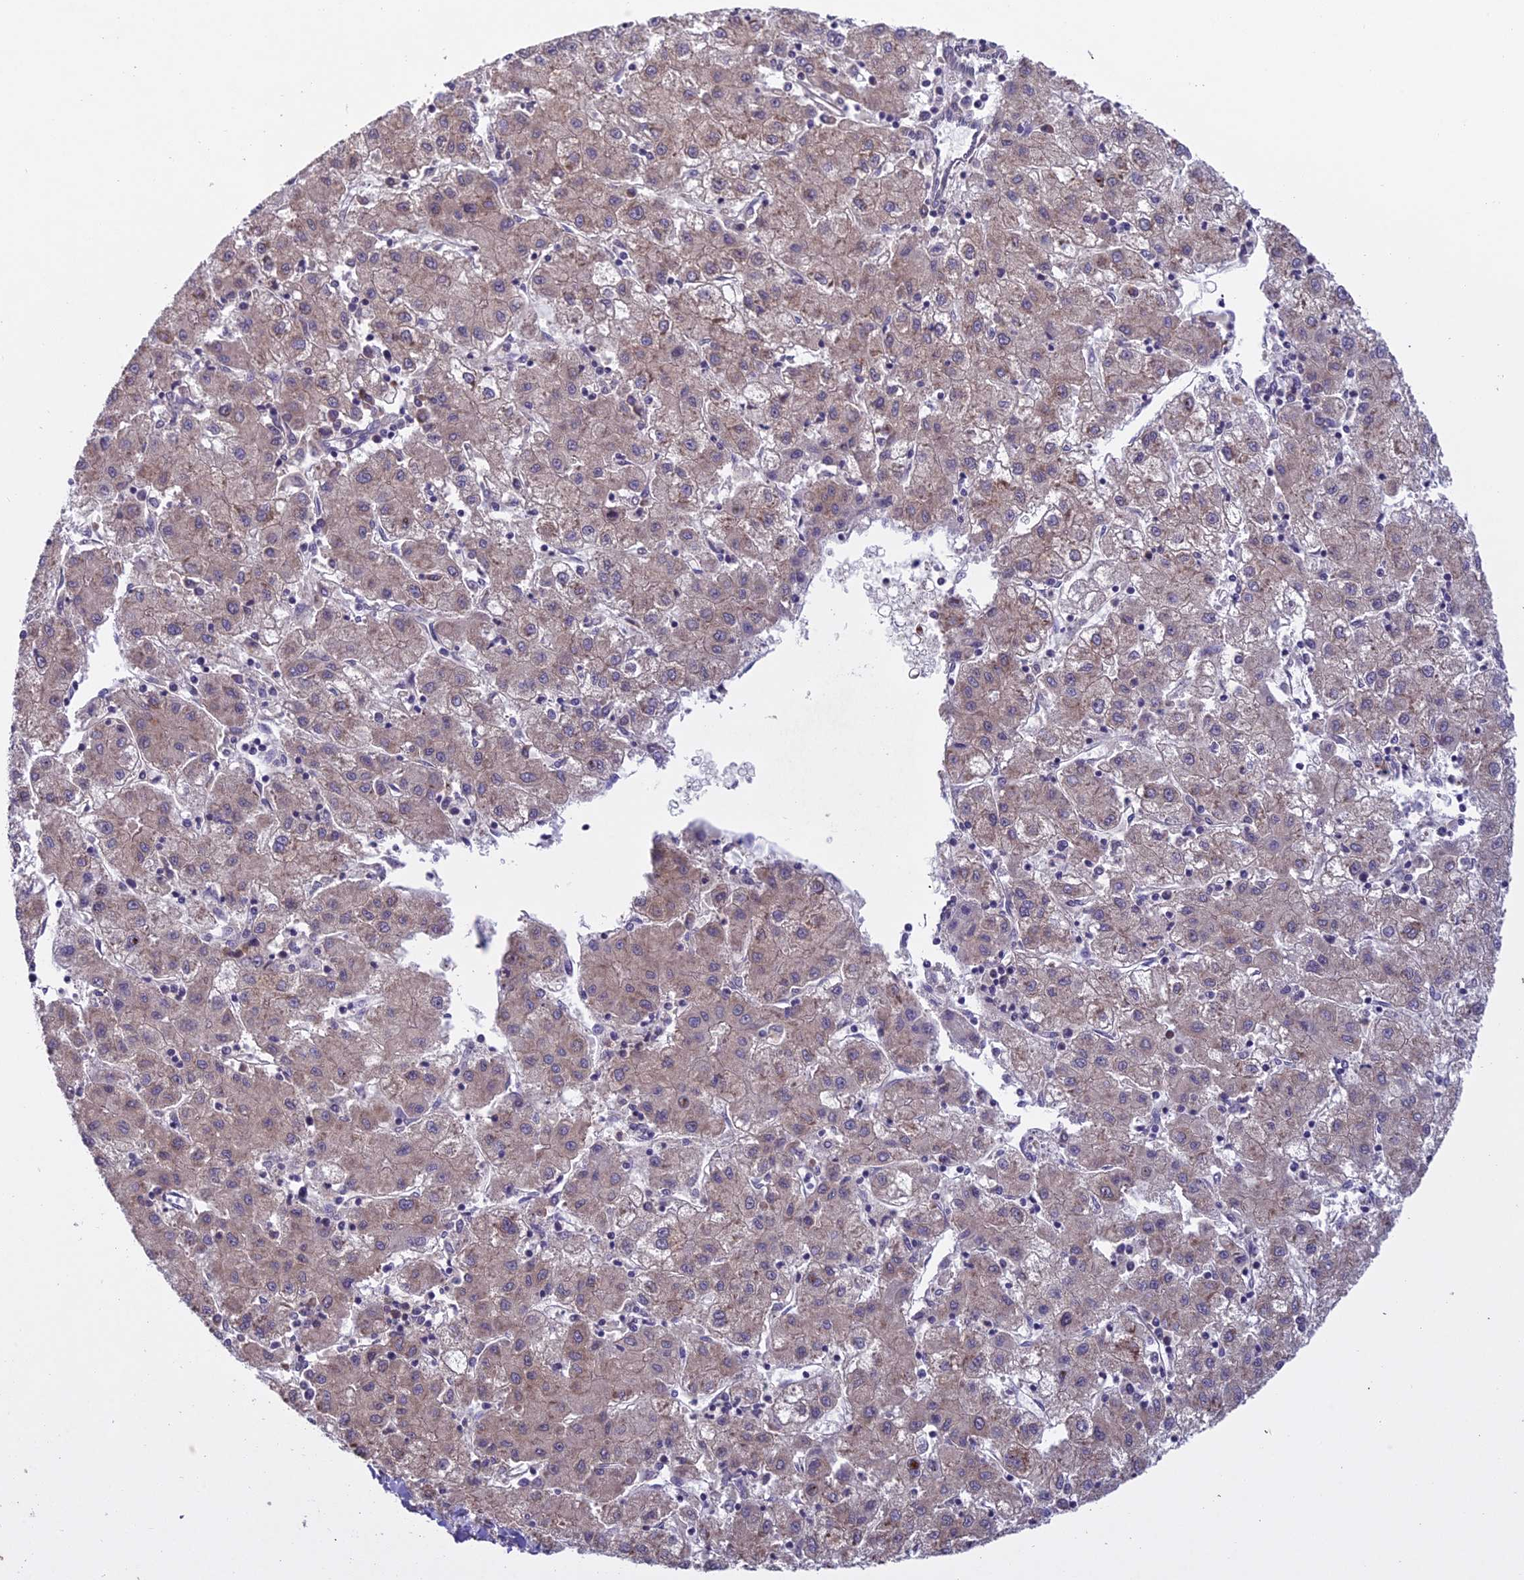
{"staining": {"intensity": "weak", "quantity": "25%-75%", "location": "cytoplasmic/membranous"}, "tissue": "liver cancer", "cell_type": "Tumor cells", "image_type": "cancer", "snomed": [{"axis": "morphology", "description": "Carcinoma, Hepatocellular, NOS"}, {"axis": "topography", "description": "Liver"}], "caption": "Human liver cancer (hepatocellular carcinoma) stained with a protein marker reveals weak staining in tumor cells.", "gene": "CENPL", "patient": {"sex": "male", "age": 72}}